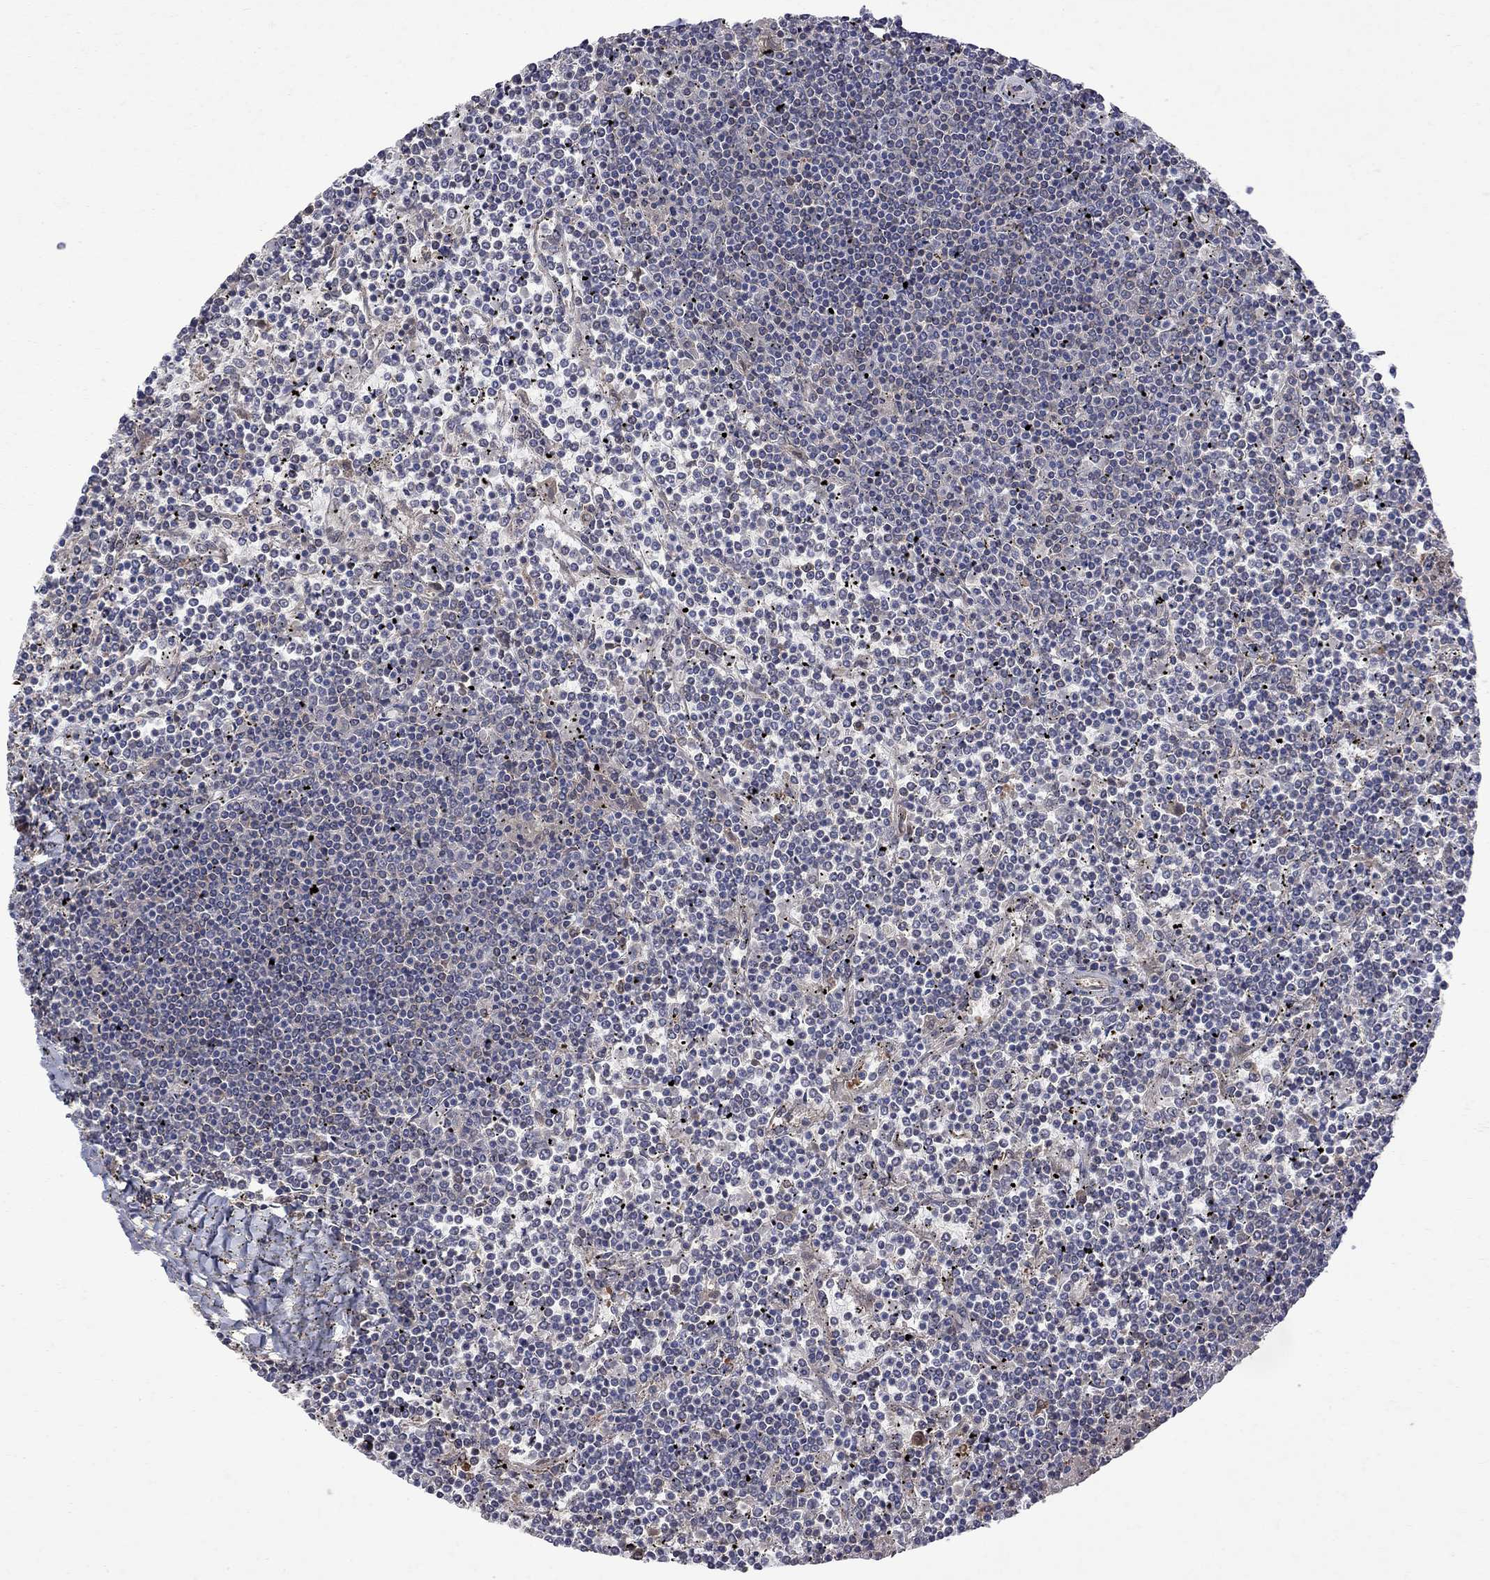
{"staining": {"intensity": "negative", "quantity": "none", "location": "none"}, "tissue": "lymphoma", "cell_type": "Tumor cells", "image_type": "cancer", "snomed": [{"axis": "morphology", "description": "Malignant lymphoma, non-Hodgkin's type, Low grade"}, {"axis": "topography", "description": "Spleen"}], "caption": "An immunohistochemistry photomicrograph of malignant lymphoma, non-Hodgkin's type (low-grade) is shown. There is no staining in tumor cells of malignant lymphoma, non-Hodgkin's type (low-grade).", "gene": "ABI3", "patient": {"sex": "female", "age": 19}}